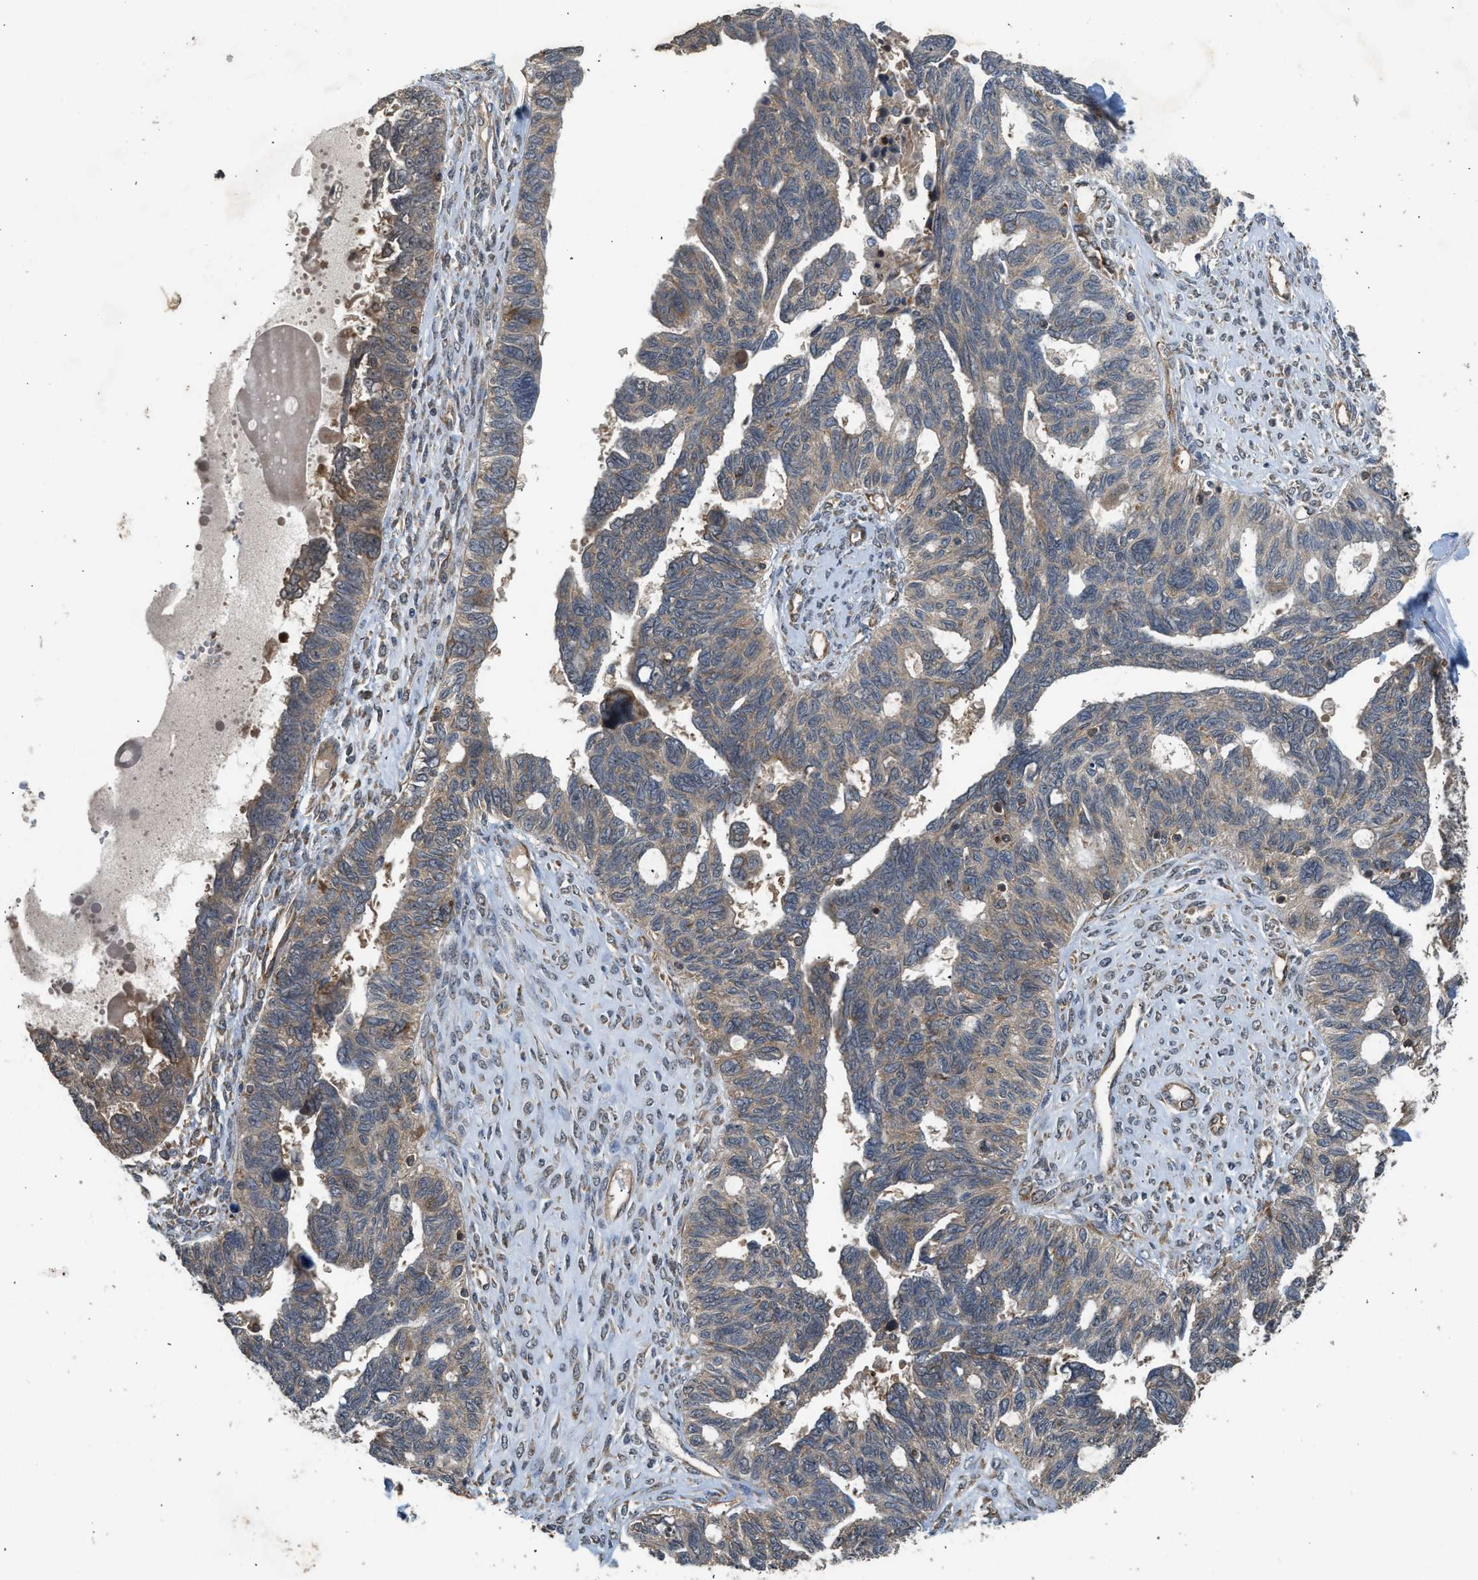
{"staining": {"intensity": "weak", "quantity": ">75%", "location": "cytoplasmic/membranous"}, "tissue": "ovarian cancer", "cell_type": "Tumor cells", "image_type": "cancer", "snomed": [{"axis": "morphology", "description": "Cystadenocarcinoma, serous, NOS"}, {"axis": "topography", "description": "Ovary"}], "caption": "DAB immunohistochemical staining of ovarian cancer (serous cystadenocarcinoma) demonstrates weak cytoplasmic/membranous protein expression in approximately >75% of tumor cells. The staining was performed using DAB (3,3'-diaminobenzidine), with brown indicating positive protein expression. Nuclei are stained blue with hematoxylin.", "gene": "HIP1R", "patient": {"sex": "female", "age": 79}}